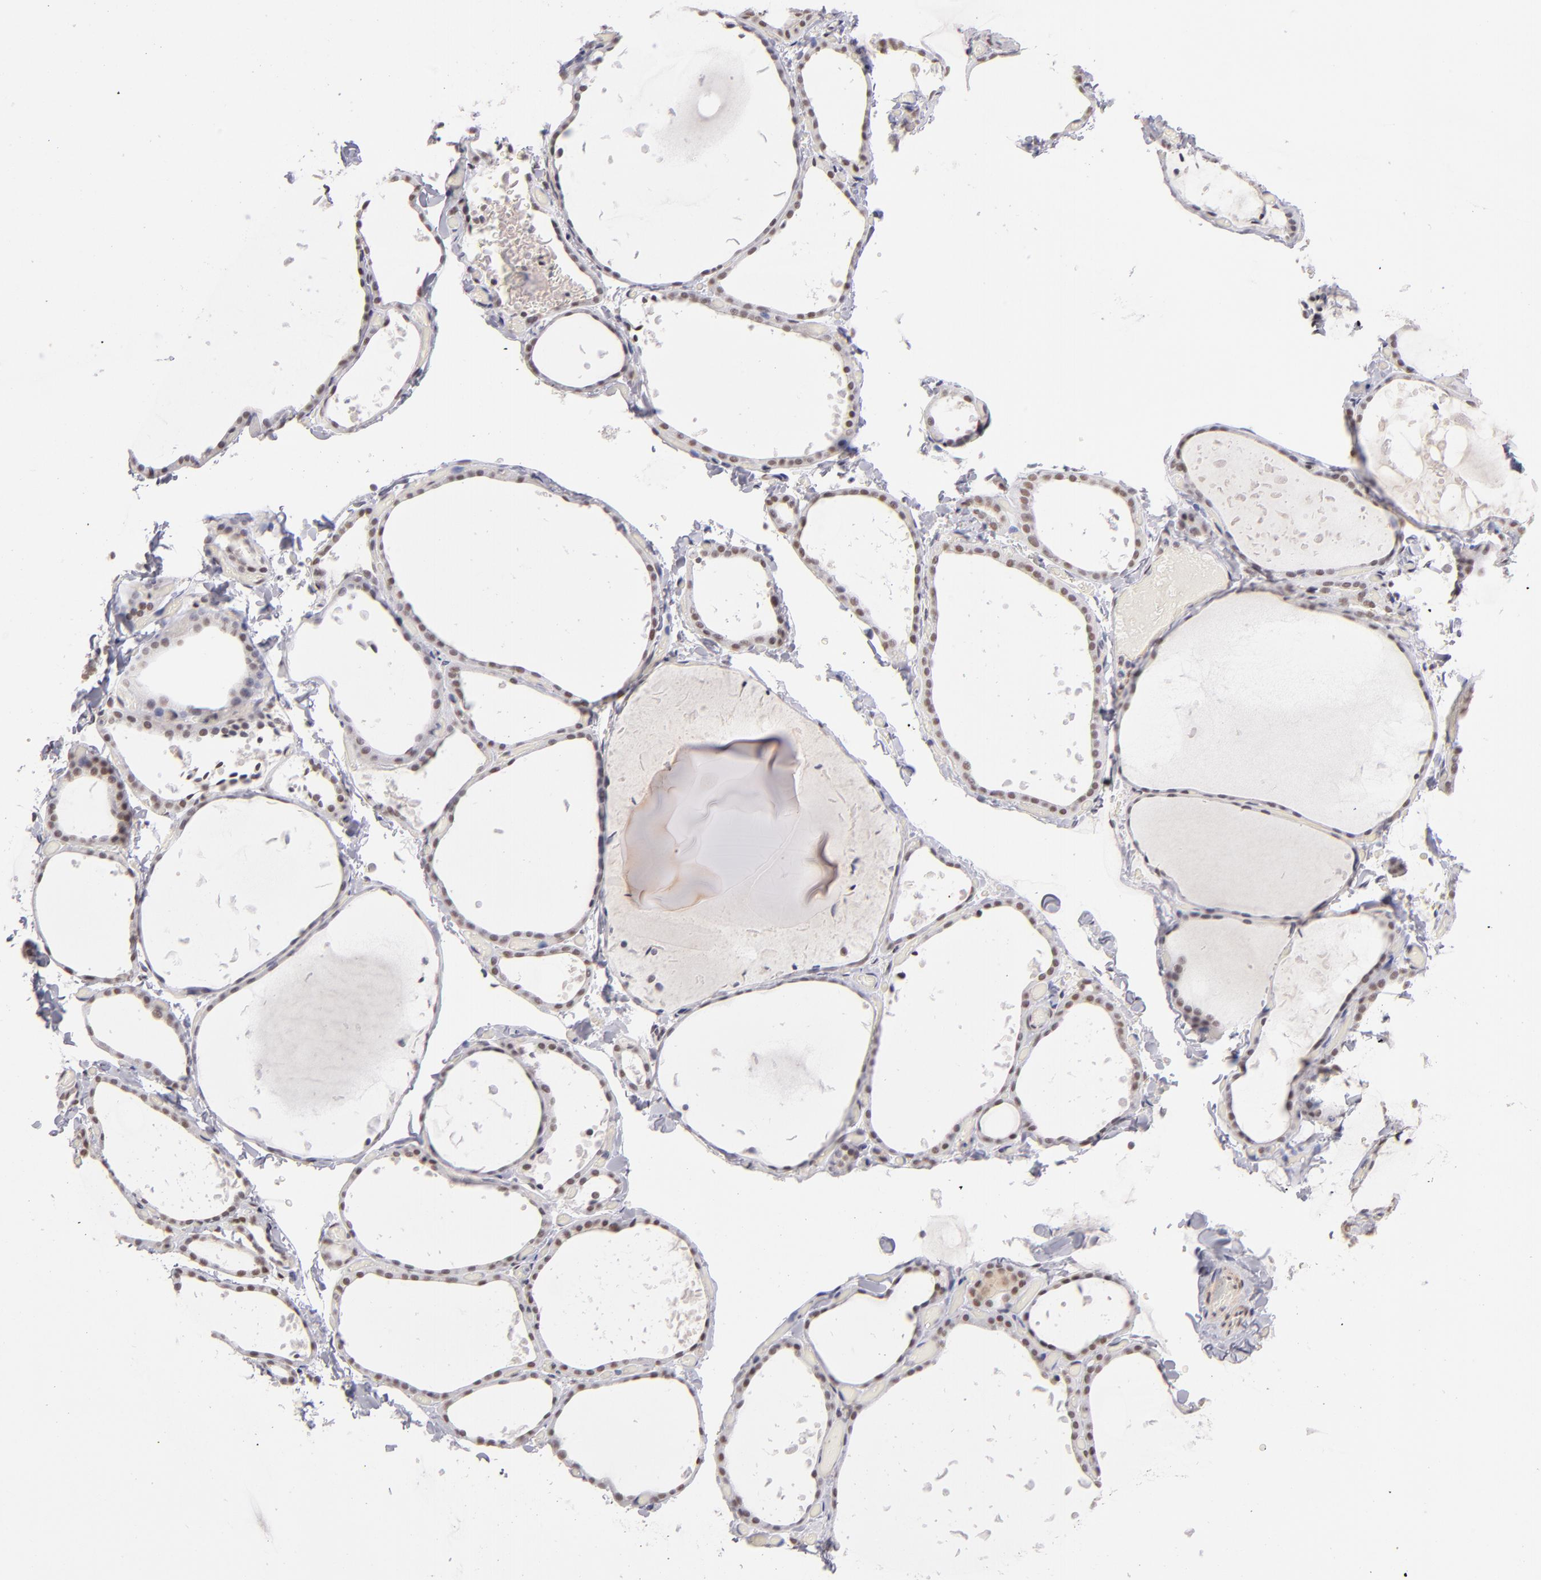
{"staining": {"intensity": "weak", "quantity": "<25%", "location": "nuclear"}, "tissue": "thyroid gland", "cell_type": "Glandular cells", "image_type": "normal", "snomed": [{"axis": "morphology", "description": "Normal tissue, NOS"}, {"axis": "topography", "description": "Thyroid gland"}], "caption": "Immunohistochemistry (IHC) photomicrograph of unremarkable thyroid gland: human thyroid gland stained with DAB (3,3'-diaminobenzidine) demonstrates no significant protein positivity in glandular cells. Brightfield microscopy of immunohistochemistry (IHC) stained with DAB (3,3'-diaminobenzidine) (brown) and hematoxylin (blue), captured at high magnification.", "gene": "TFAP4", "patient": {"sex": "female", "age": 22}}